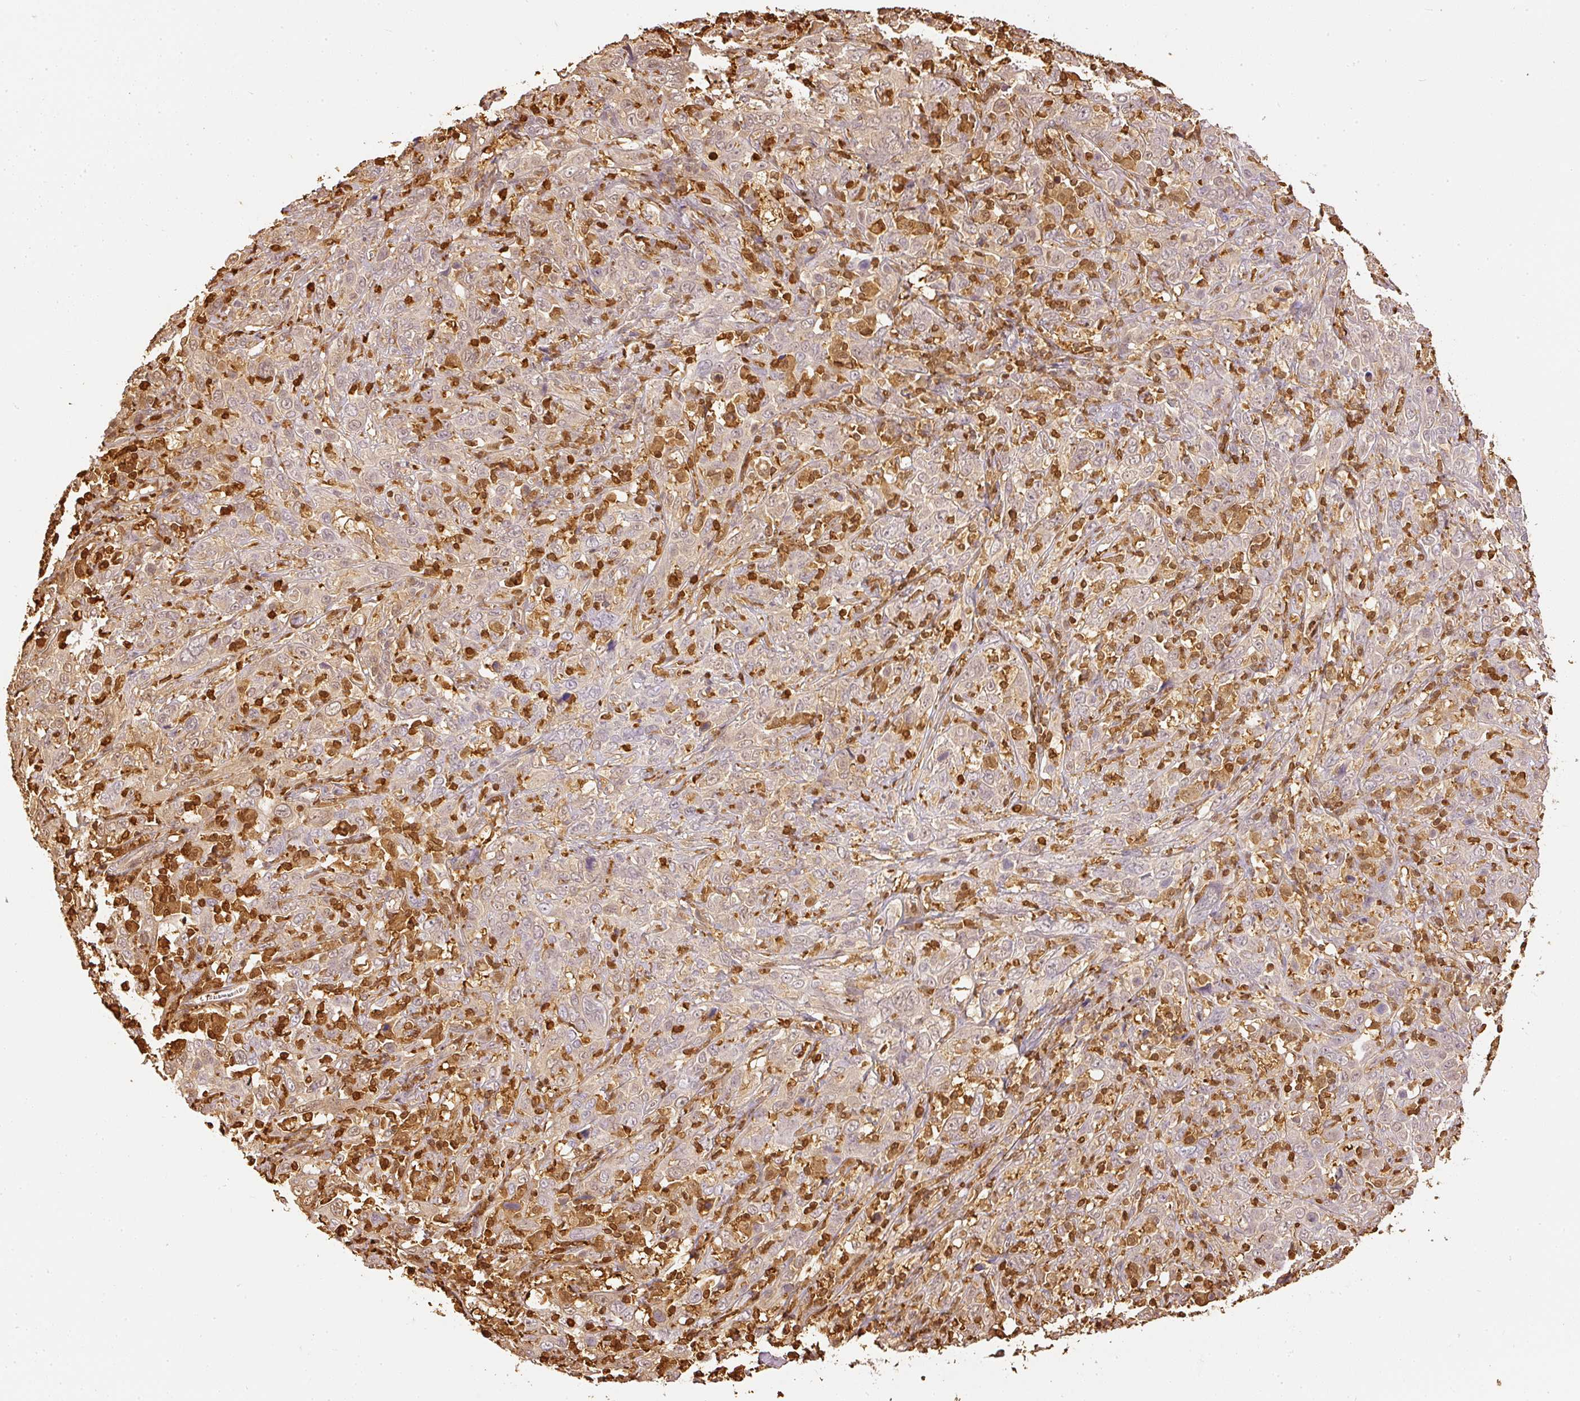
{"staining": {"intensity": "weak", "quantity": "<25%", "location": "cytoplasmic/membranous"}, "tissue": "cervical cancer", "cell_type": "Tumor cells", "image_type": "cancer", "snomed": [{"axis": "morphology", "description": "Squamous cell carcinoma, NOS"}, {"axis": "topography", "description": "Cervix"}], "caption": "IHC of human cervical cancer (squamous cell carcinoma) shows no expression in tumor cells.", "gene": "PFN1", "patient": {"sex": "female", "age": 46}}